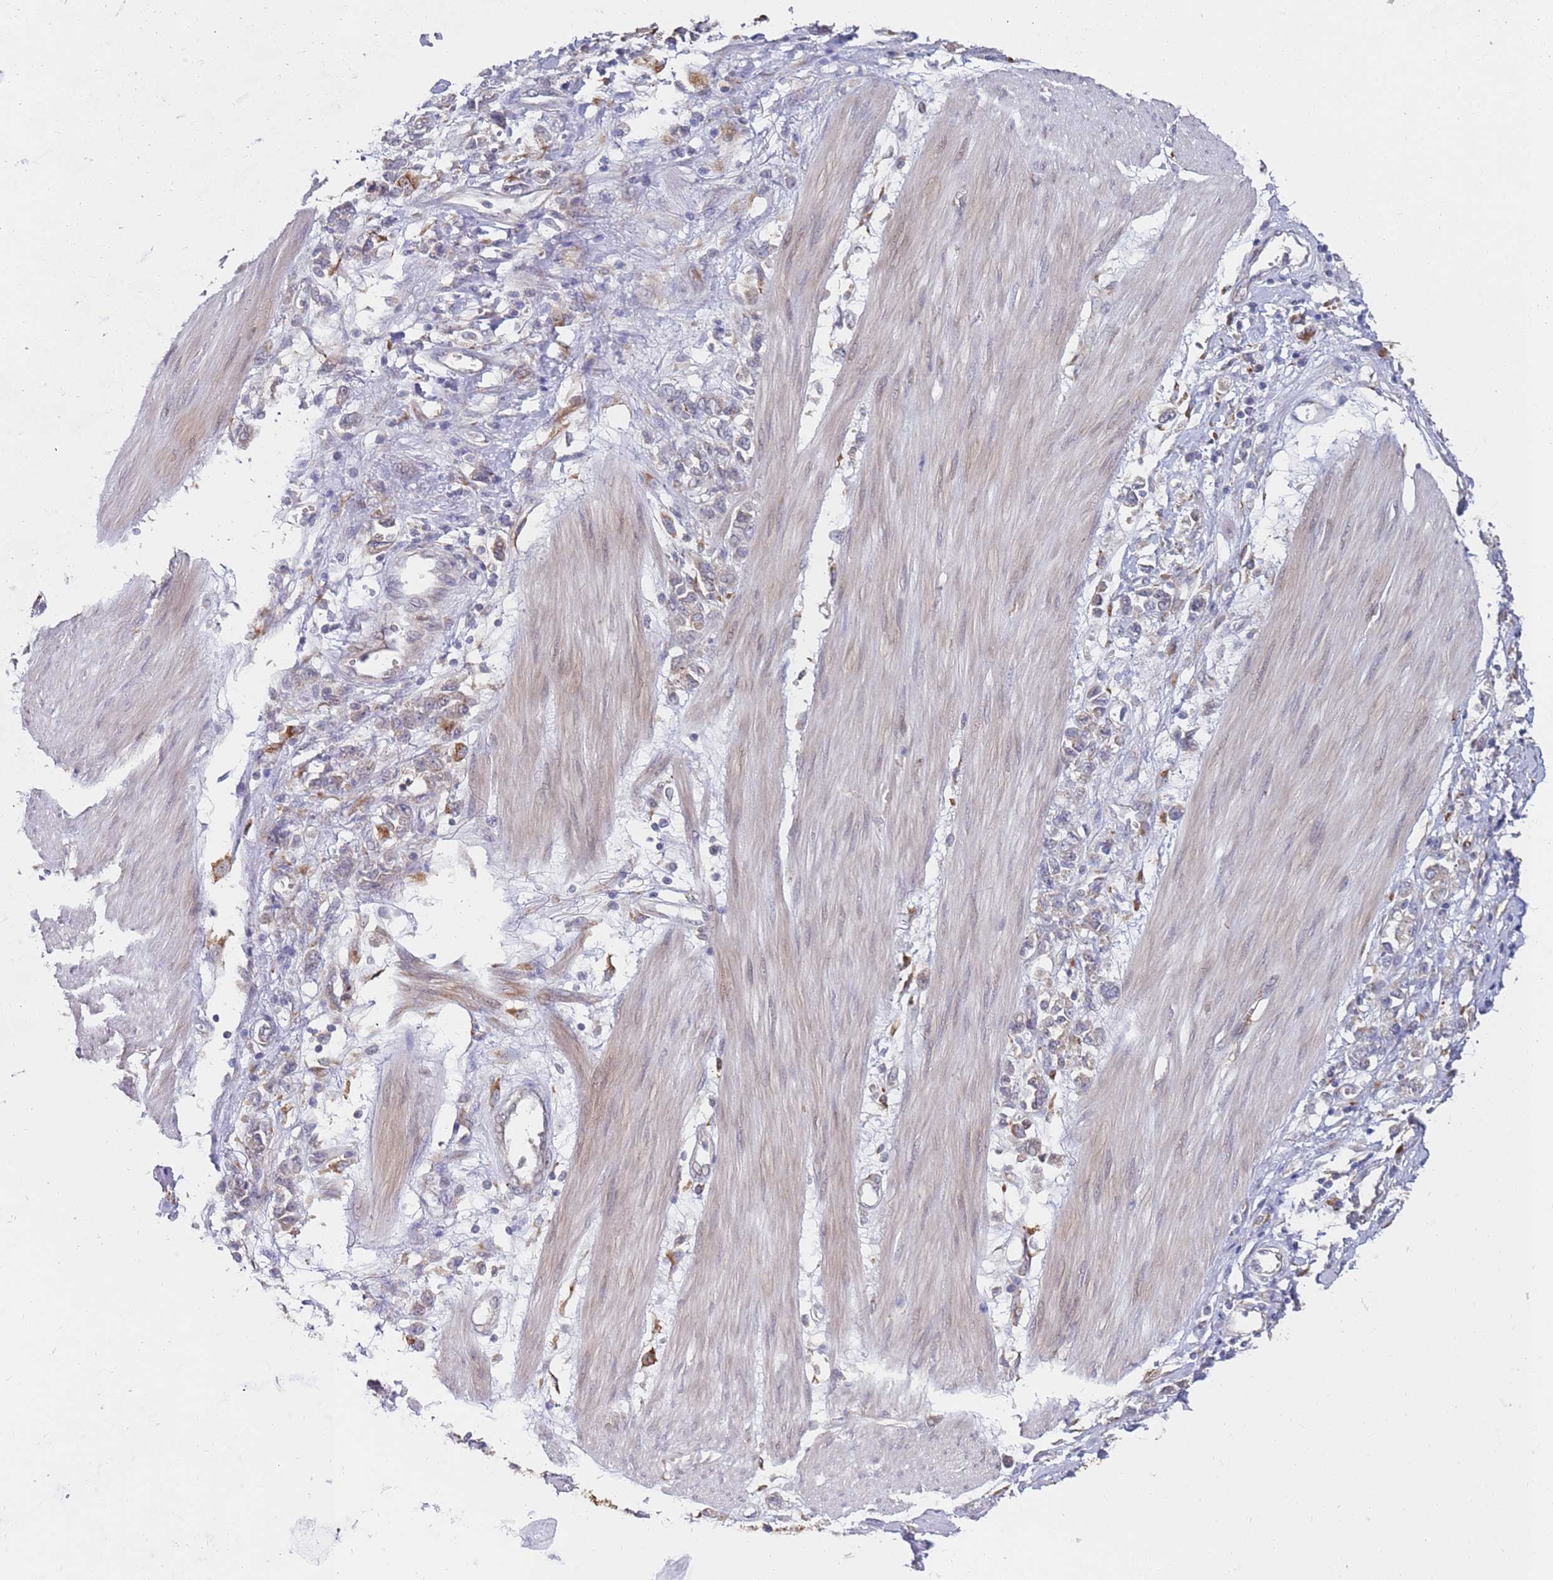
{"staining": {"intensity": "weak", "quantity": "<25%", "location": "cytoplasmic/membranous"}, "tissue": "stomach cancer", "cell_type": "Tumor cells", "image_type": "cancer", "snomed": [{"axis": "morphology", "description": "Adenocarcinoma, NOS"}, {"axis": "topography", "description": "Stomach"}], "caption": "Immunohistochemistry (IHC) of stomach adenocarcinoma displays no expression in tumor cells.", "gene": "VRK2", "patient": {"sex": "female", "age": 76}}